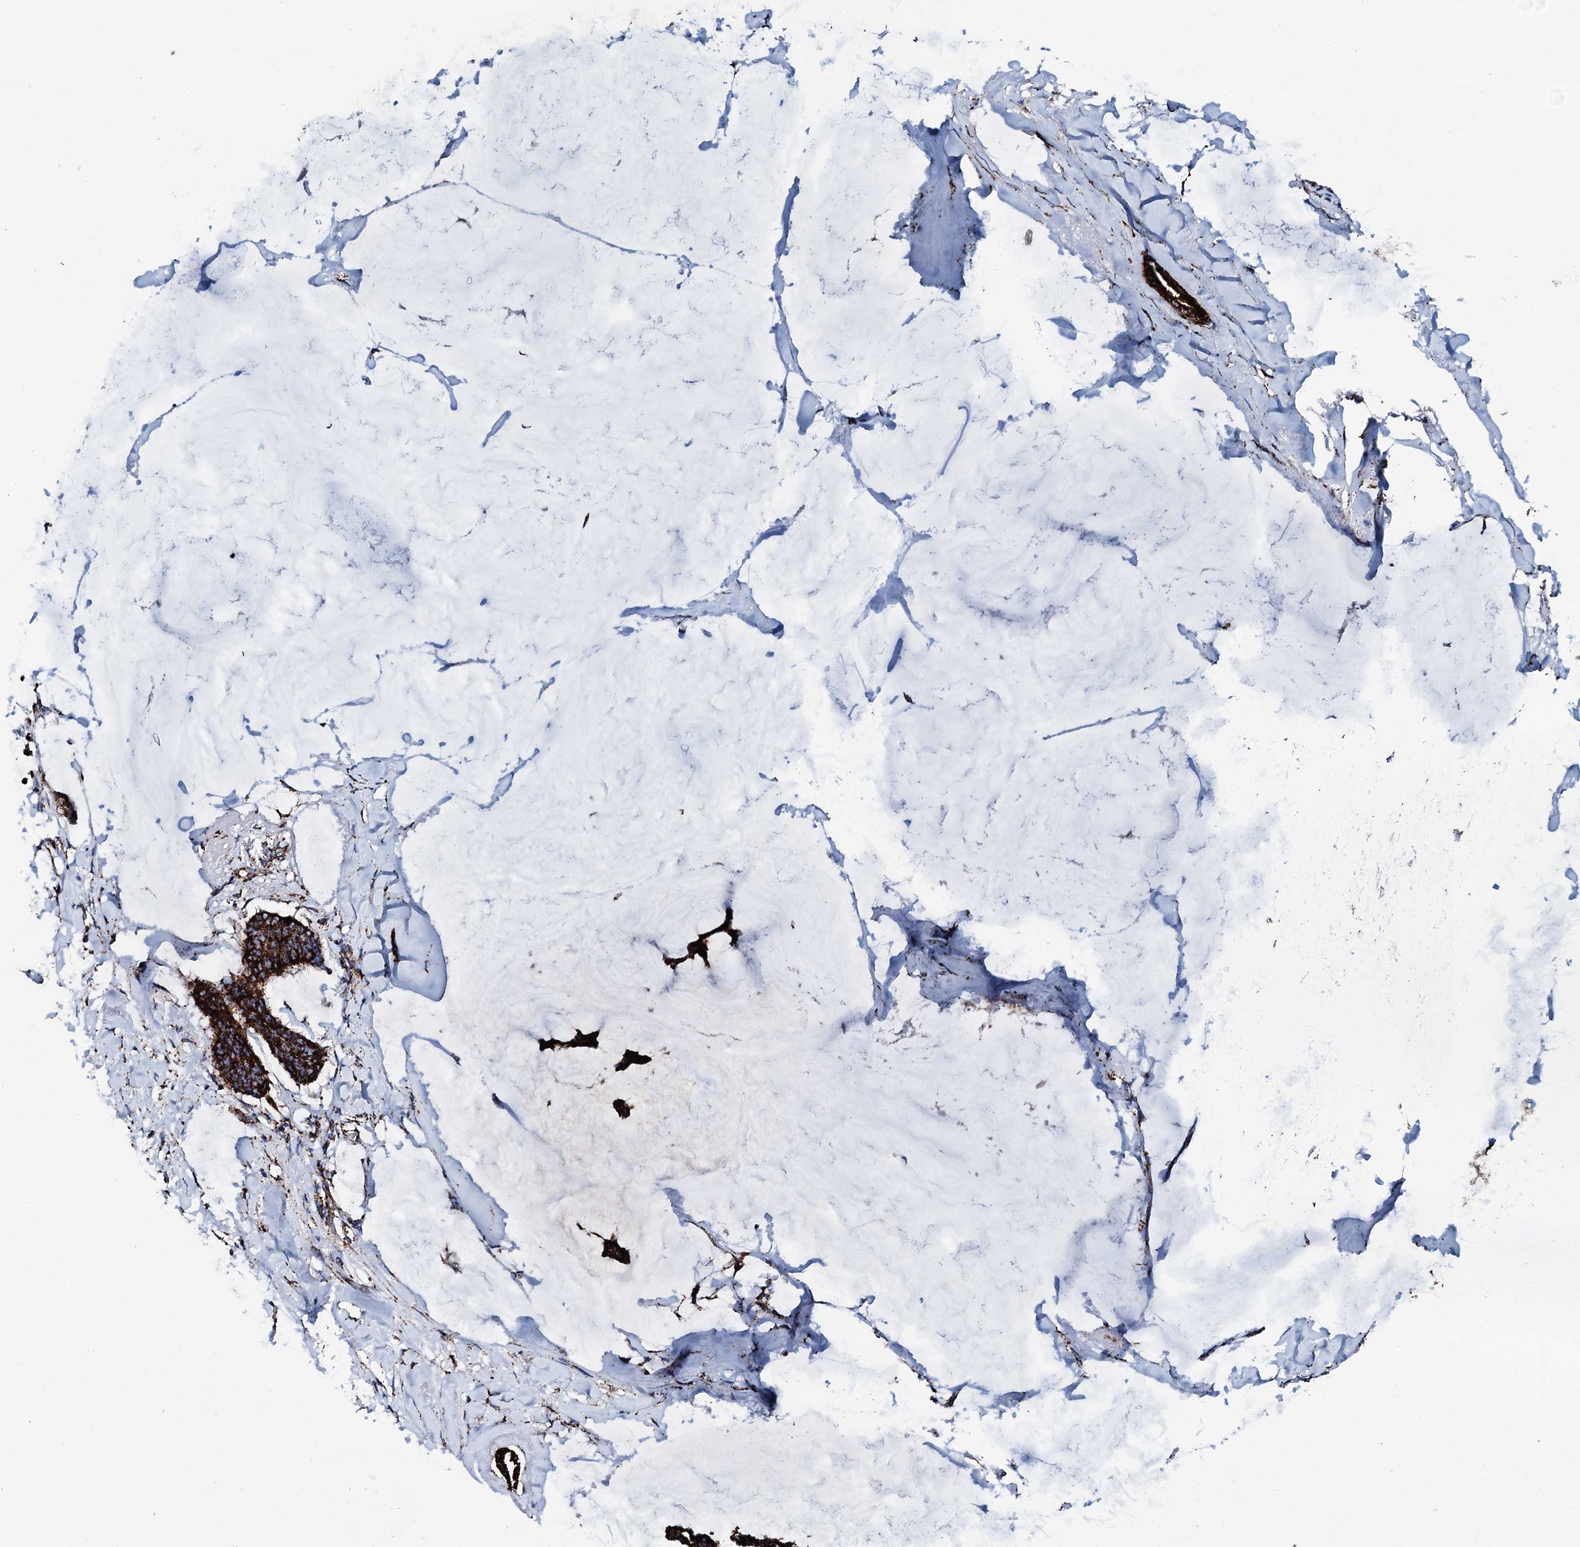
{"staining": {"intensity": "strong", "quantity": ">75%", "location": "cytoplasmic/membranous"}, "tissue": "breast cancer", "cell_type": "Tumor cells", "image_type": "cancer", "snomed": [{"axis": "morphology", "description": "Duct carcinoma"}, {"axis": "topography", "description": "Breast"}], "caption": "Approximately >75% of tumor cells in breast cancer (intraductal carcinoma) display strong cytoplasmic/membranous protein positivity as visualized by brown immunohistochemical staining.", "gene": "HADH", "patient": {"sex": "female", "age": 93}}